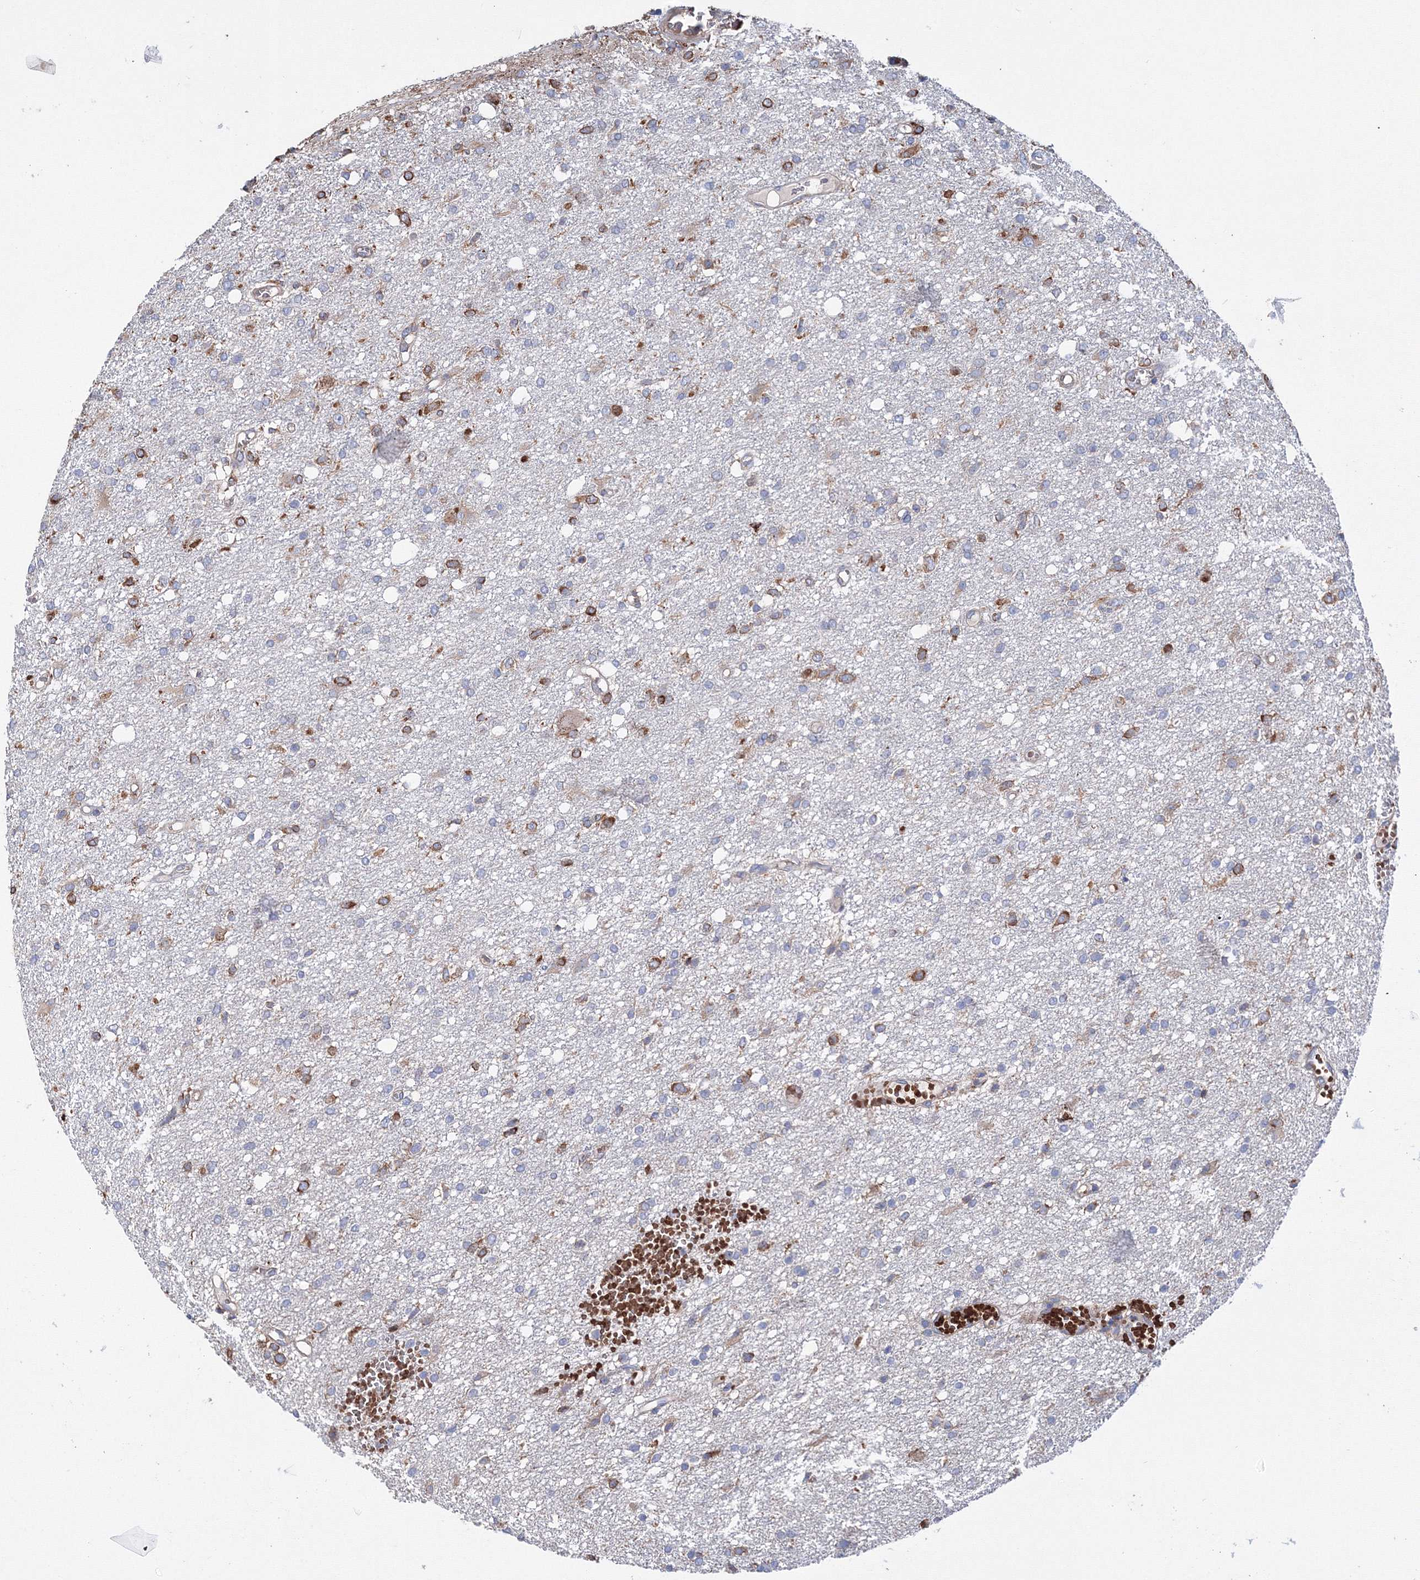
{"staining": {"intensity": "moderate", "quantity": "25%-75%", "location": "cytoplasmic/membranous"}, "tissue": "glioma", "cell_type": "Tumor cells", "image_type": "cancer", "snomed": [{"axis": "morphology", "description": "Glioma, malignant, High grade"}, {"axis": "topography", "description": "Brain"}], "caption": "Immunohistochemistry staining of malignant high-grade glioma, which reveals medium levels of moderate cytoplasmic/membranous staining in approximately 25%-75% of tumor cells indicating moderate cytoplasmic/membranous protein staining. The staining was performed using DAB (3,3'-diaminobenzidine) (brown) for protein detection and nuclei were counterstained in hematoxylin (blue).", "gene": "VPS8", "patient": {"sex": "female", "age": 59}}